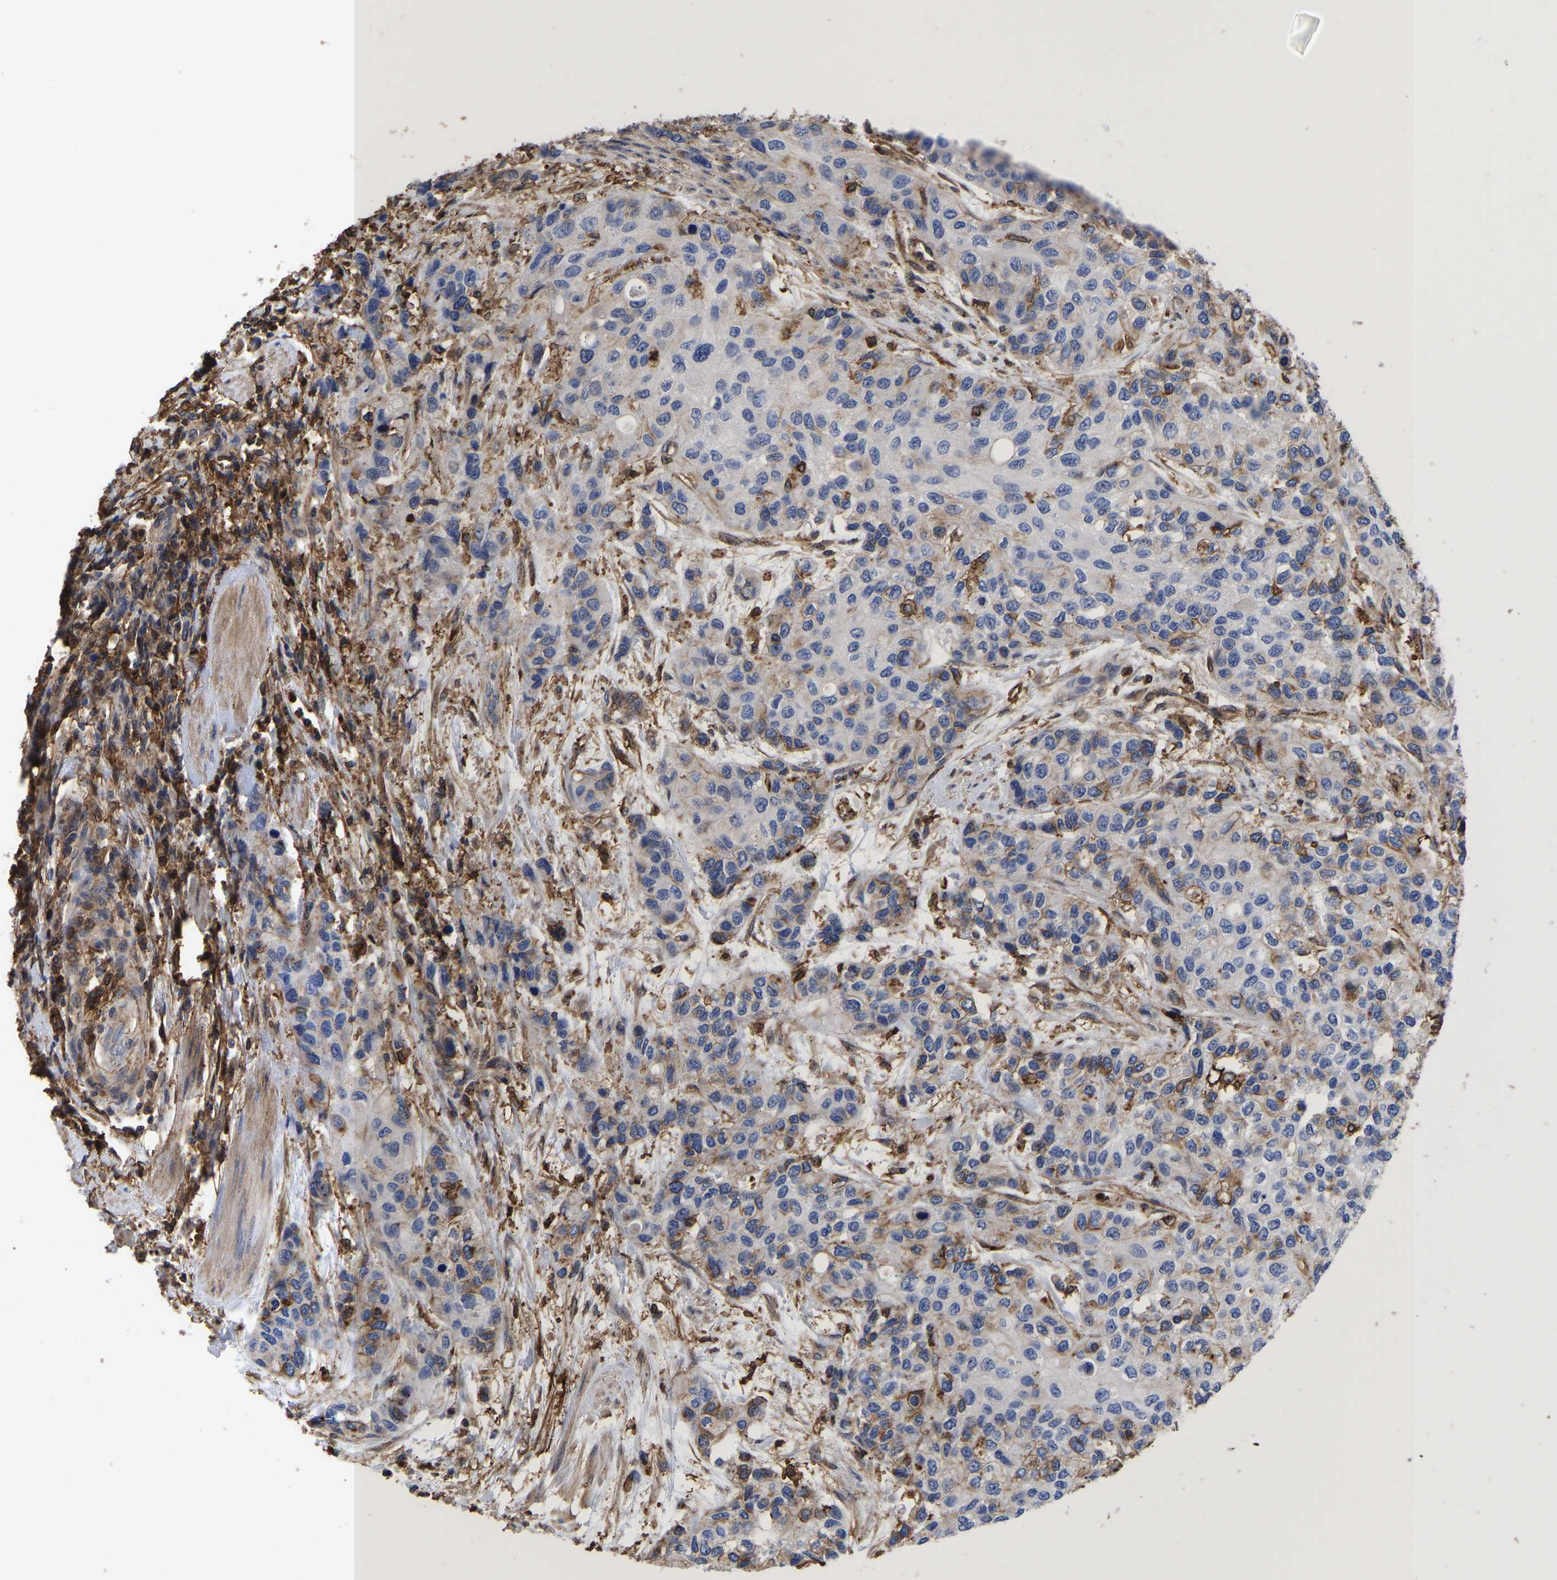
{"staining": {"intensity": "negative", "quantity": "none", "location": "none"}, "tissue": "urothelial cancer", "cell_type": "Tumor cells", "image_type": "cancer", "snomed": [{"axis": "morphology", "description": "Urothelial carcinoma, High grade"}, {"axis": "topography", "description": "Urinary bladder"}], "caption": "An image of human urothelial cancer is negative for staining in tumor cells.", "gene": "LIF", "patient": {"sex": "female", "age": 56}}